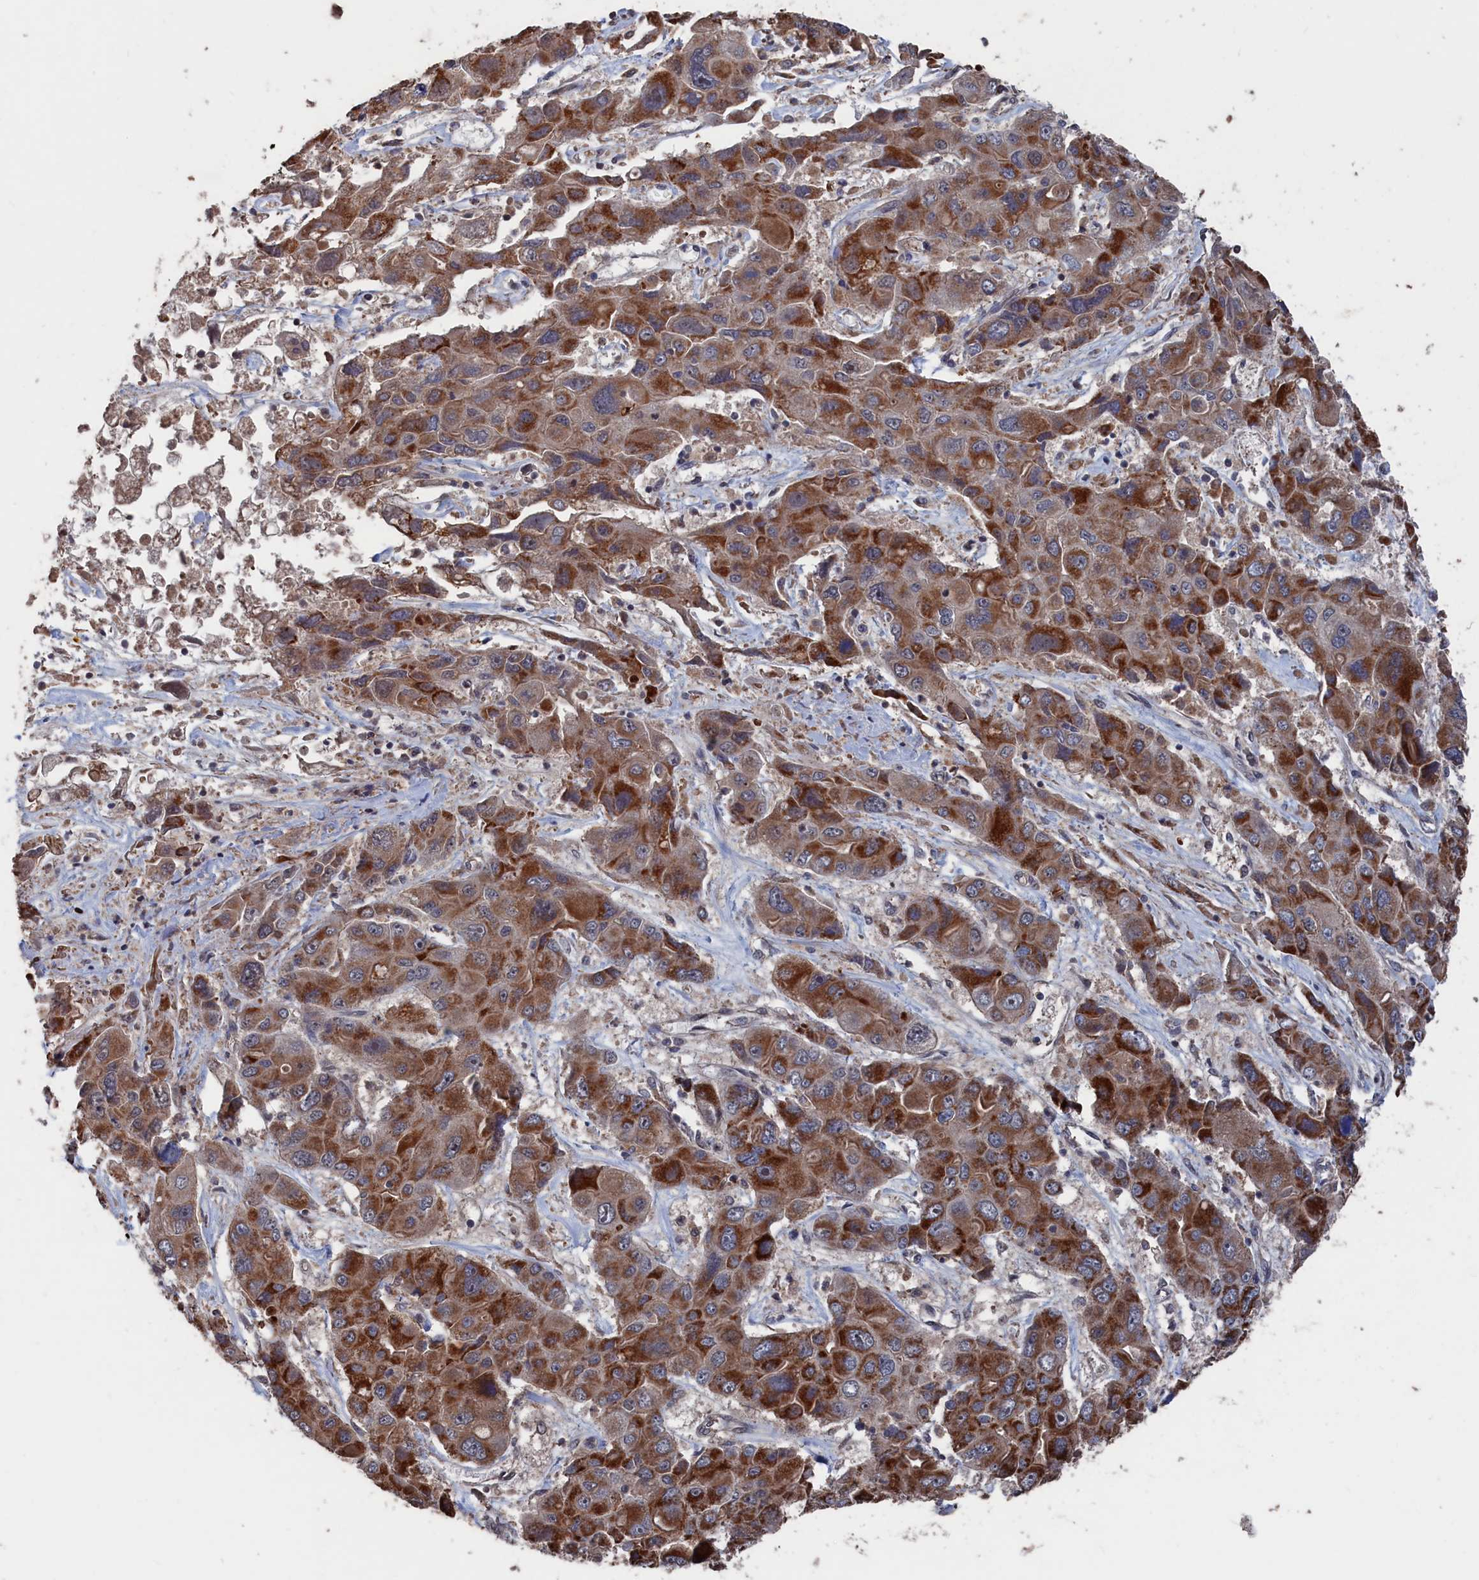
{"staining": {"intensity": "strong", "quantity": ">75%", "location": "cytoplasmic/membranous"}, "tissue": "liver cancer", "cell_type": "Tumor cells", "image_type": "cancer", "snomed": [{"axis": "morphology", "description": "Cholangiocarcinoma"}, {"axis": "topography", "description": "Liver"}], "caption": "This histopathology image demonstrates IHC staining of cholangiocarcinoma (liver), with high strong cytoplasmic/membranous expression in approximately >75% of tumor cells.", "gene": "PDE12", "patient": {"sex": "male", "age": 67}}